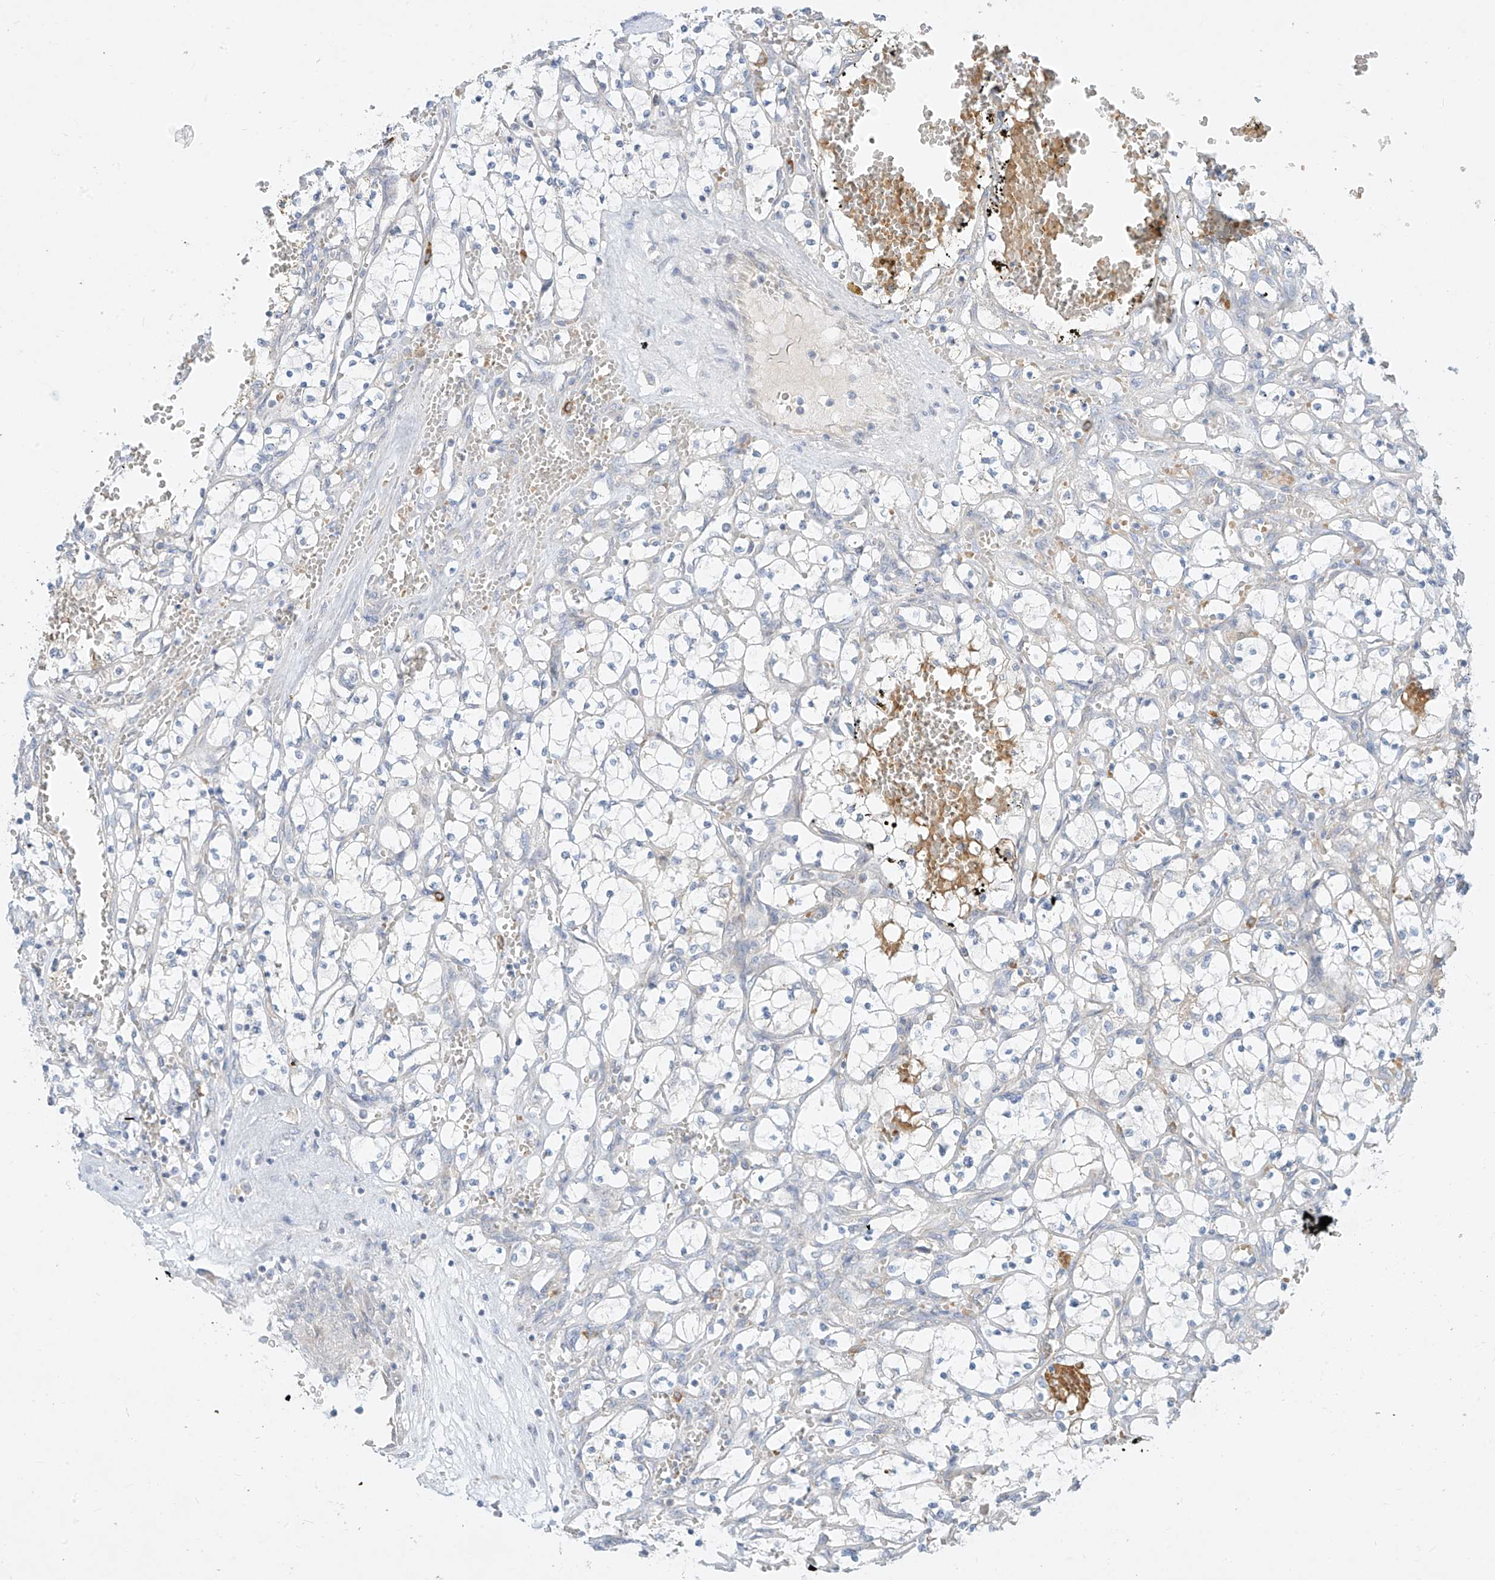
{"staining": {"intensity": "negative", "quantity": "none", "location": "none"}, "tissue": "renal cancer", "cell_type": "Tumor cells", "image_type": "cancer", "snomed": [{"axis": "morphology", "description": "Adenocarcinoma, NOS"}, {"axis": "topography", "description": "Kidney"}], "caption": "Tumor cells are negative for protein expression in human adenocarcinoma (renal).", "gene": "DGKQ", "patient": {"sex": "female", "age": 69}}